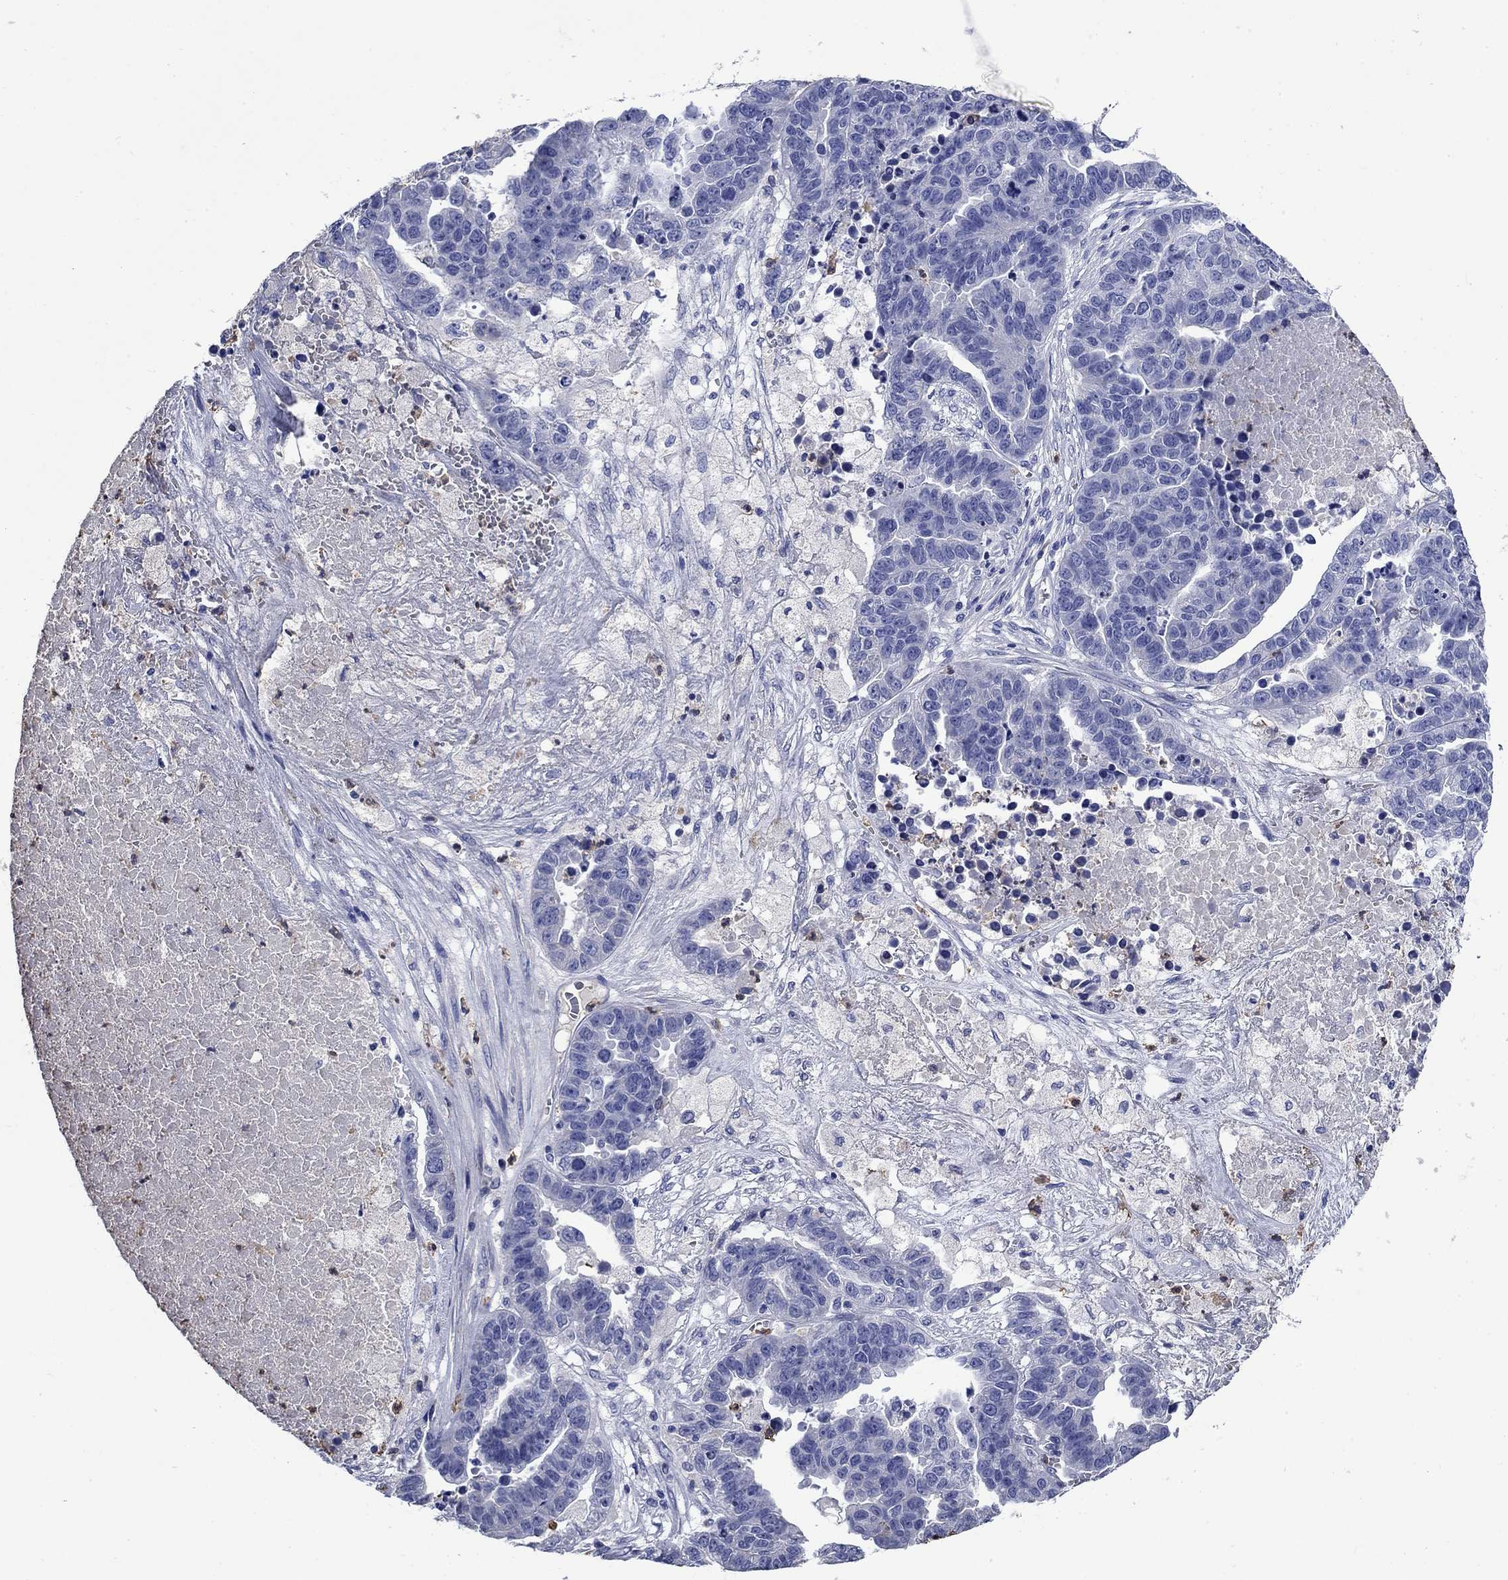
{"staining": {"intensity": "negative", "quantity": "none", "location": "none"}, "tissue": "ovarian cancer", "cell_type": "Tumor cells", "image_type": "cancer", "snomed": [{"axis": "morphology", "description": "Cystadenocarcinoma, serous, NOS"}, {"axis": "topography", "description": "Ovary"}], "caption": "The histopathology image shows no staining of tumor cells in ovarian cancer.", "gene": "TFR2", "patient": {"sex": "female", "age": 87}}